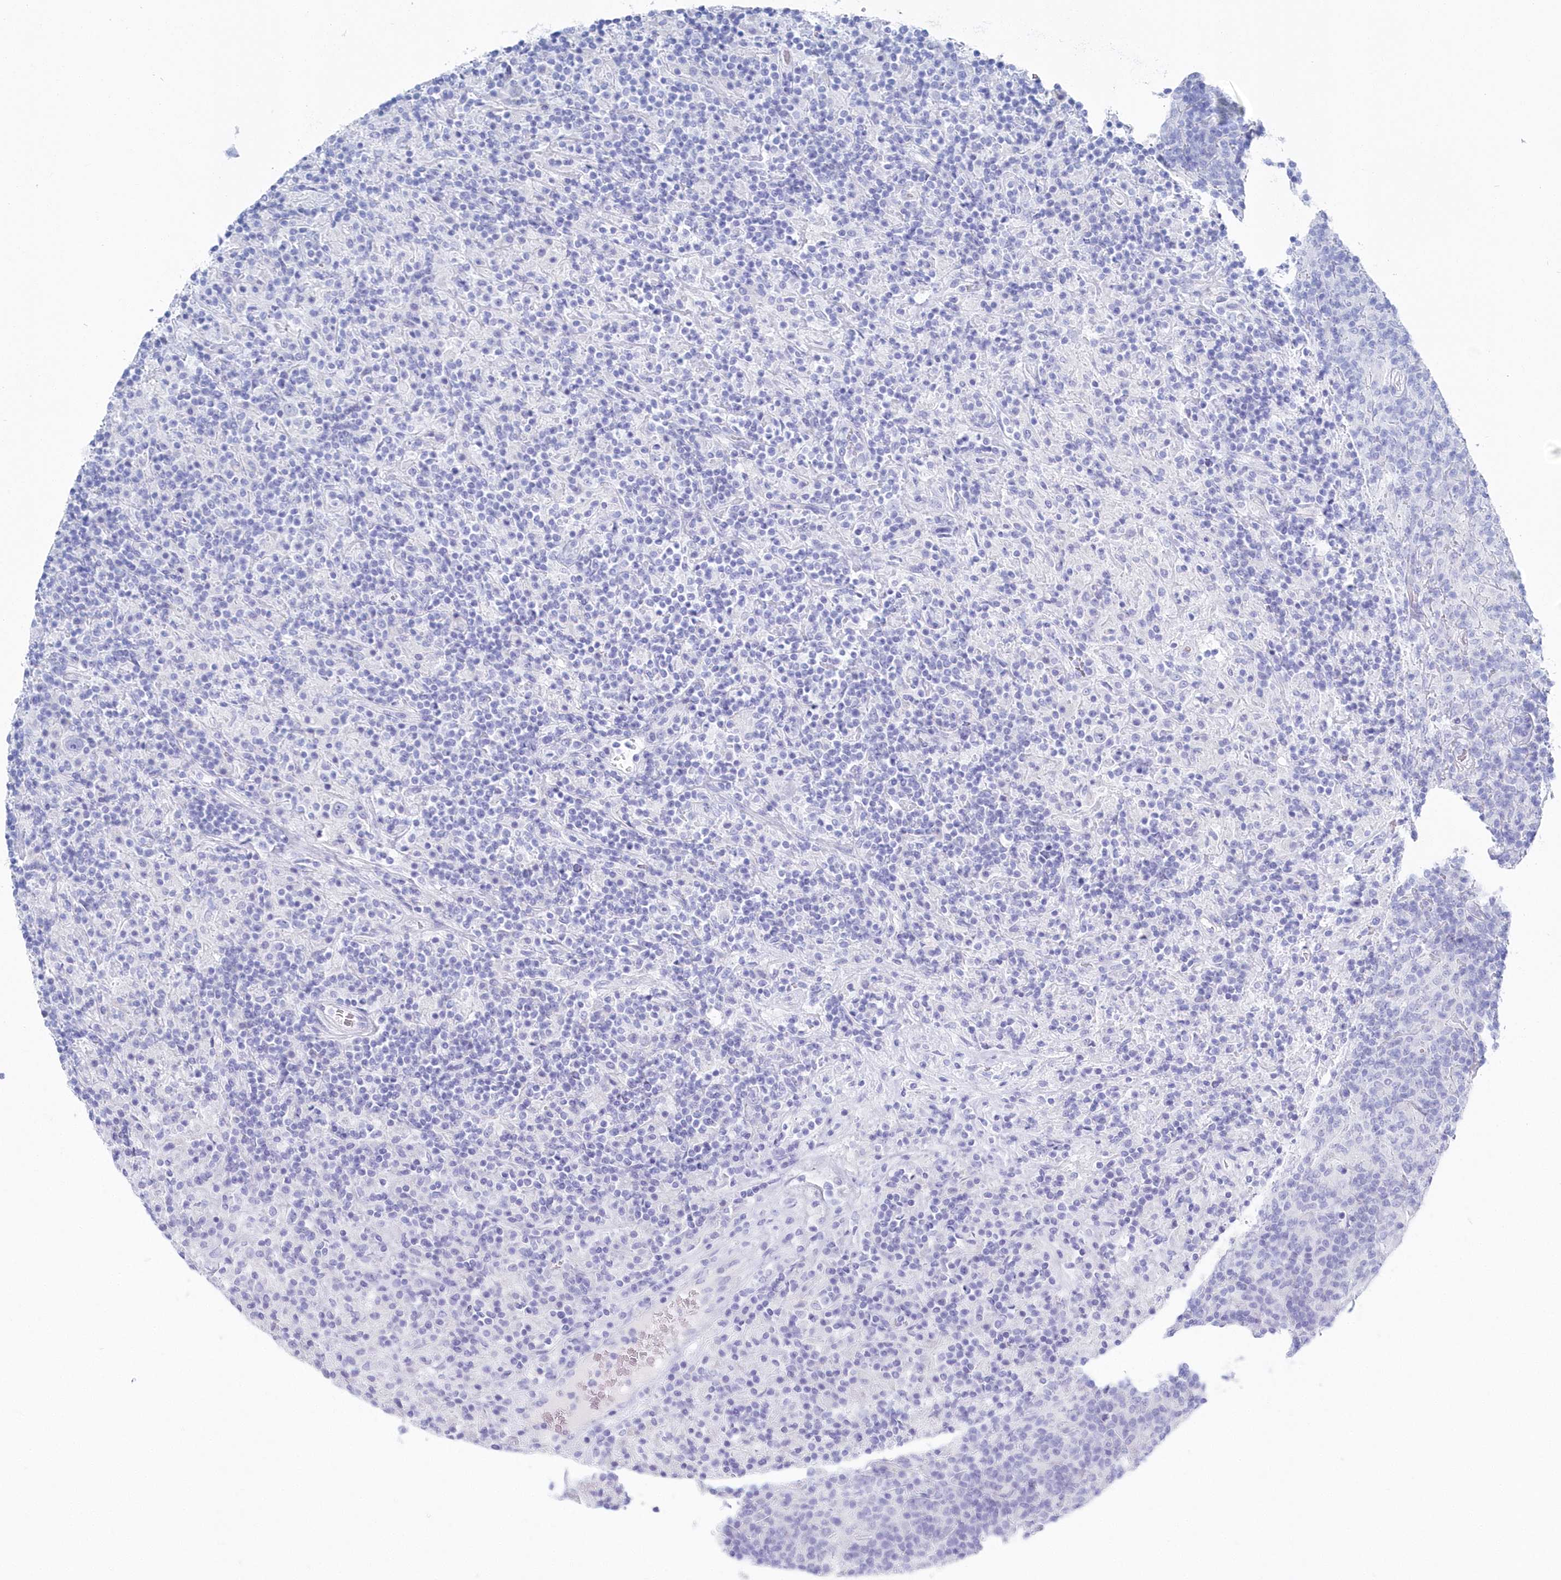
{"staining": {"intensity": "negative", "quantity": "none", "location": "none"}, "tissue": "lymphoma", "cell_type": "Tumor cells", "image_type": "cancer", "snomed": [{"axis": "morphology", "description": "Hodgkin's disease, NOS"}, {"axis": "topography", "description": "Lymph node"}], "caption": "The histopathology image displays no significant staining in tumor cells of lymphoma.", "gene": "CSNK1G2", "patient": {"sex": "male", "age": 70}}